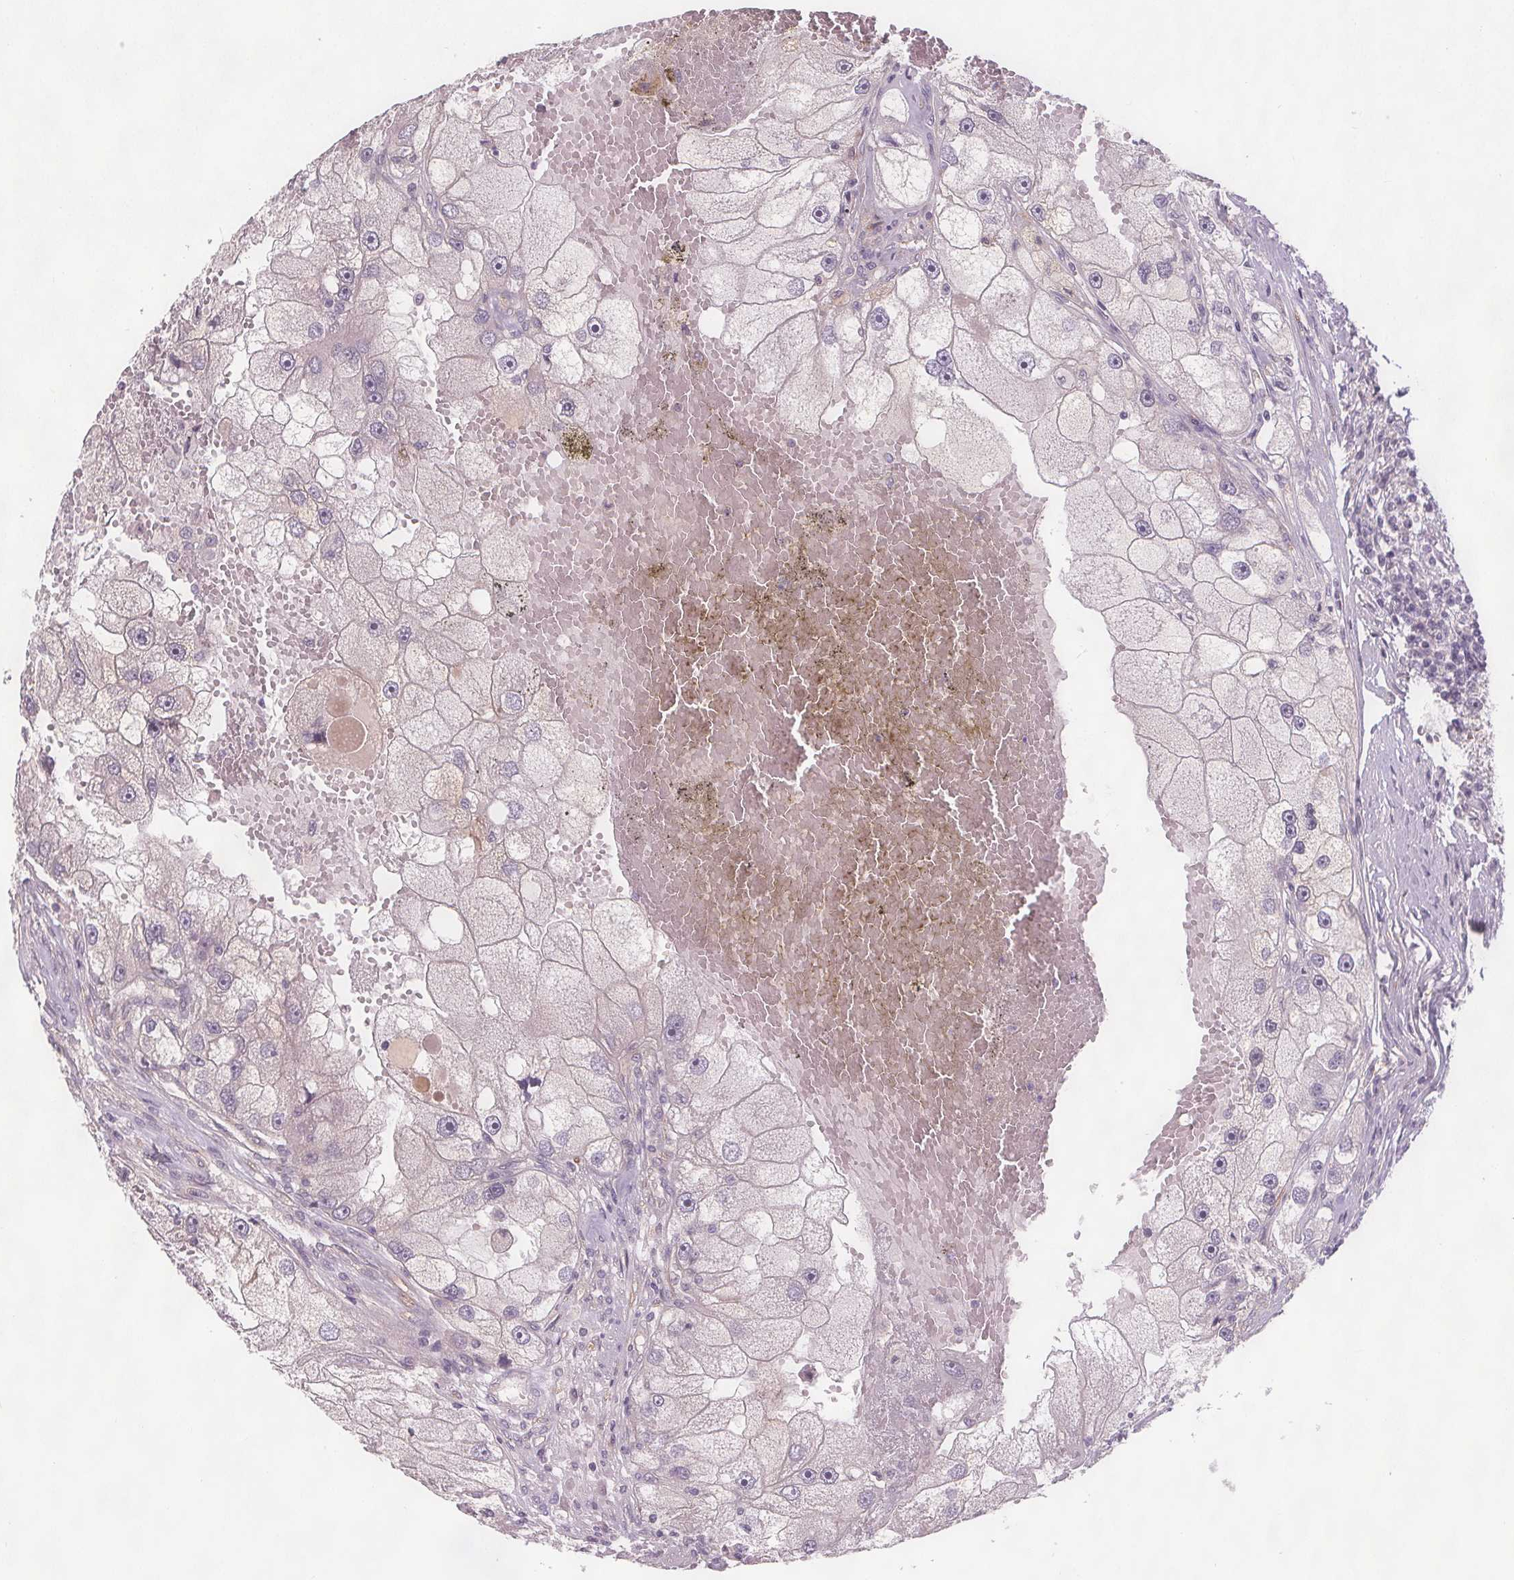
{"staining": {"intensity": "negative", "quantity": "none", "location": "none"}, "tissue": "renal cancer", "cell_type": "Tumor cells", "image_type": "cancer", "snomed": [{"axis": "morphology", "description": "Adenocarcinoma, NOS"}, {"axis": "topography", "description": "Kidney"}], "caption": "Image shows no protein expression in tumor cells of renal adenocarcinoma tissue. The staining was performed using DAB (3,3'-diaminobenzidine) to visualize the protein expression in brown, while the nuclei were stained in blue with hematoxylin (Magnification: 20x).", "gene": "VNN1", "patient": {"sex": "male", "age": 63}}